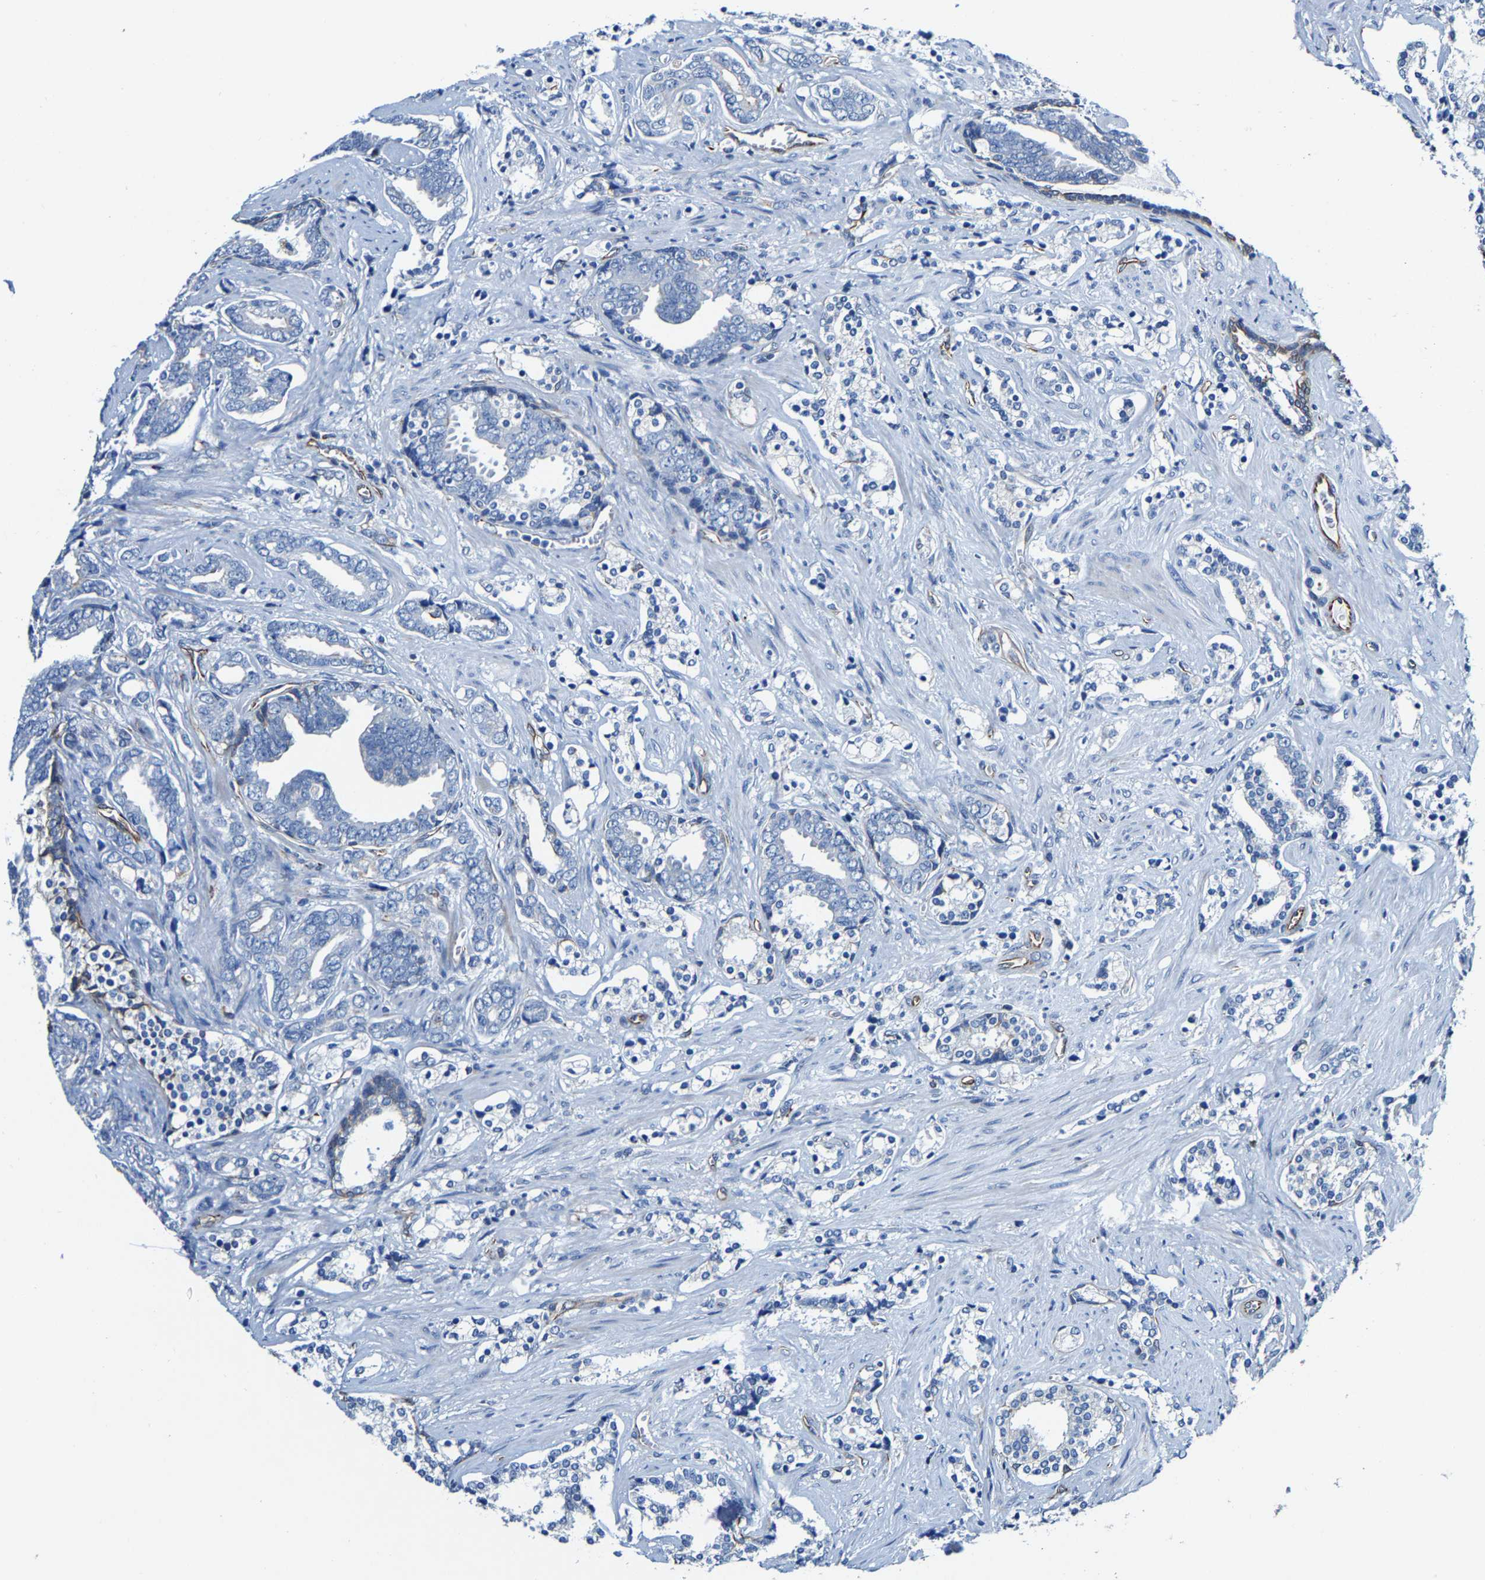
{"staining": {"intensity": "negative", "quantity": "none", "location": "none"}, "tissue": "prostate cancer", "cell_type": "Tumor cells", "image_type": "cancer", "snomed": [{"axis": "morphology", "description": "Adenocarcinoma, Medium grade"}, {"axis": "topography", "description": "Prostate"}], "caption": "DAB (3,3'-diaminobenzidine) immunohistochemical staining of human prostate adenocarcinoma (medium-grade) reveals no significant expression in tumor cells.", "gene": "MMEL1", "patient": {"sex": "male", "age": 67}}